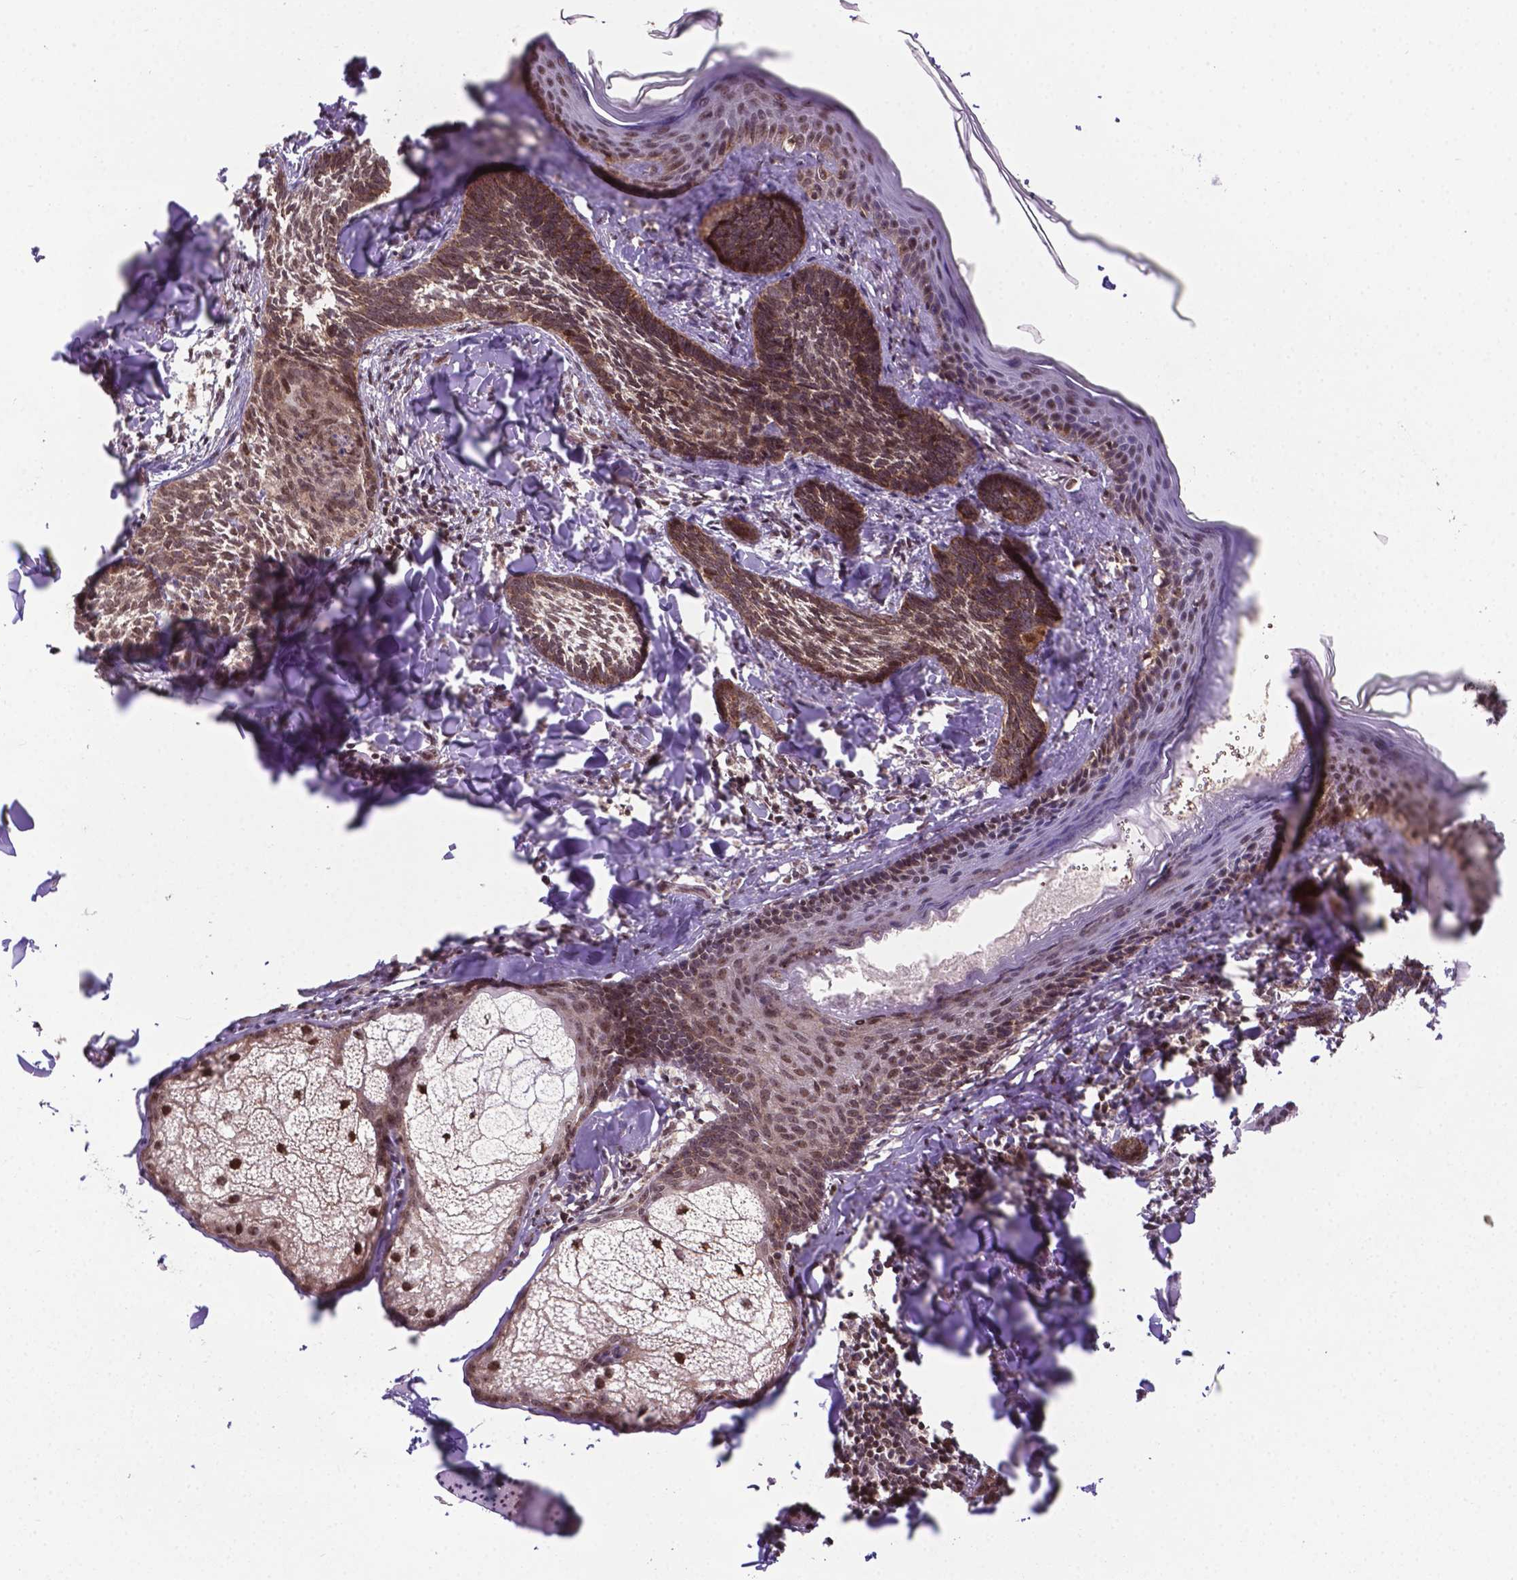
{"staining": {"intensity": "moderate", "quantity": ">75%", "location": "nuclear"}, "tissue": "skin cancer", "cell_type": "Tumor cells", "image_type": "cancer", "snomed": [{"axis": "morphology", "description": "Normal tissue, NOS"}, {"axis": "morphology", "description": "Basal cell carcinoma"}, {"axis": "topography", "description": "Skin"}], "caption": "Skin basal cell carcinoma stained with IHC demonstrates moderate nuclear positivity in approximately >75% of tumor cells. The staining was performed using DAB (3,3'-diaminobenzidine), with brown indicating positive protein expression. Nuclei are stained blue with hematoxylin.", "gene": "CSNK2A1", "patient": {"sex": "male", "age": 46}}